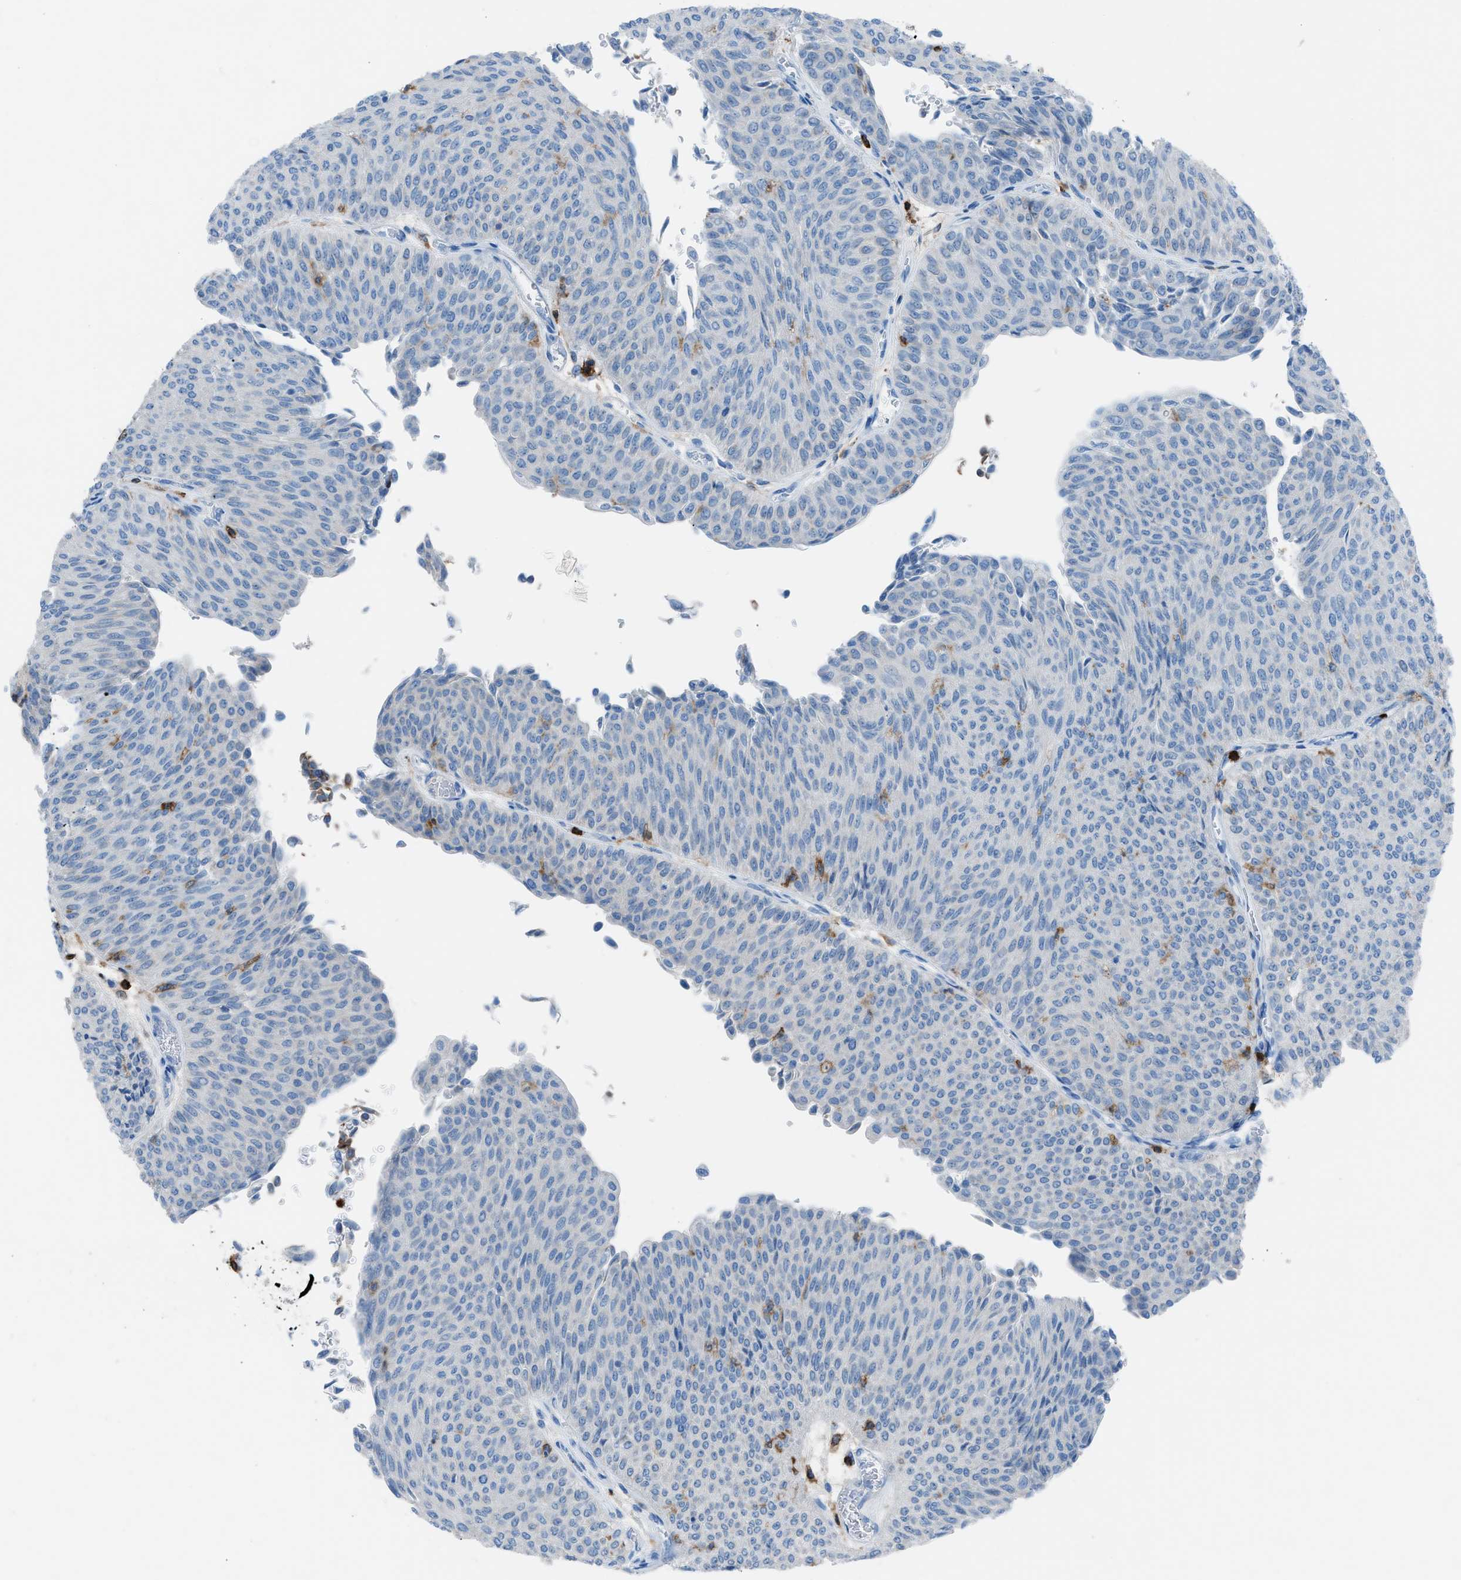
{"staining": {"intensity": "negative", "quantity": "none", "location": "none"}, "tissue": "urothelial cancer", "cell_type": "Tumor cells", "image_type": "cancer", "snomed": [{"axis": "morphology", "description": "Urothelial carcinoma, Low grade"}, {"axis": "topography", "description": "Urinary bladder"}], "caption": "Protein analysis of urothelial carcinoma (low-grade) exhibits no significant expression in tumor cells.", "gene": "ITGB2", "patient": {"sex": "male", "age": 78}}